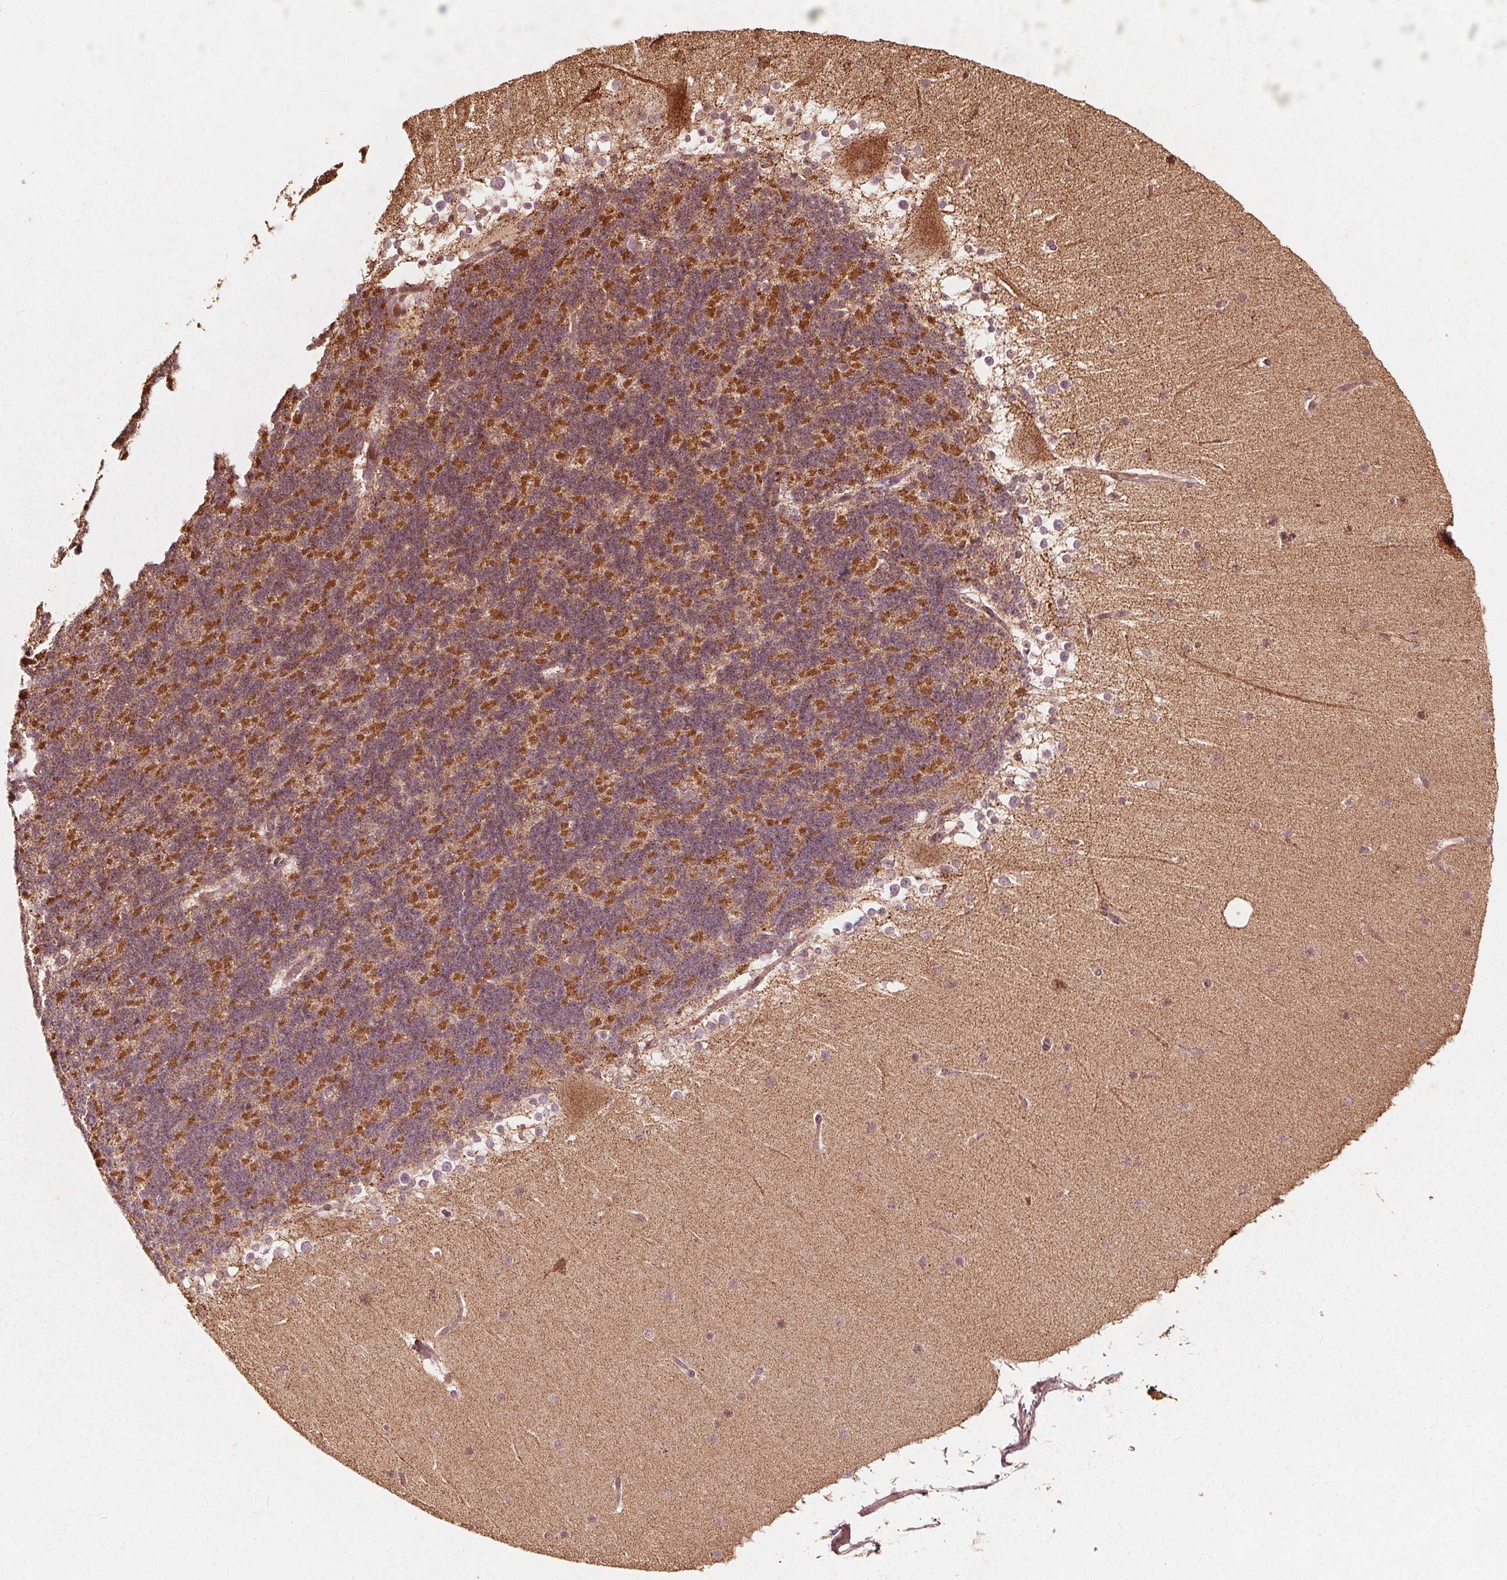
{"staining": {"intensity": "moderate", "quantity": ">75%", "location": "cytoplasmic/membranous"}, "tissue": "cerebellum", "cell_type": "Cells in granular layer", "image_type": "normal", "snomed": [{"axis": "morphology", "description": "Normal tissue, NOS"}, {"axis": "topography", "description": "Cerebellum"}], "caption": "Protein expression analysis of unremarkable cerebellum demonstrates moderate cytoplasmic/membranous expression in approximately >75% of cells in granular layer.", "gene": "AIP", "patient": {"sex": "female", "age": 19}}